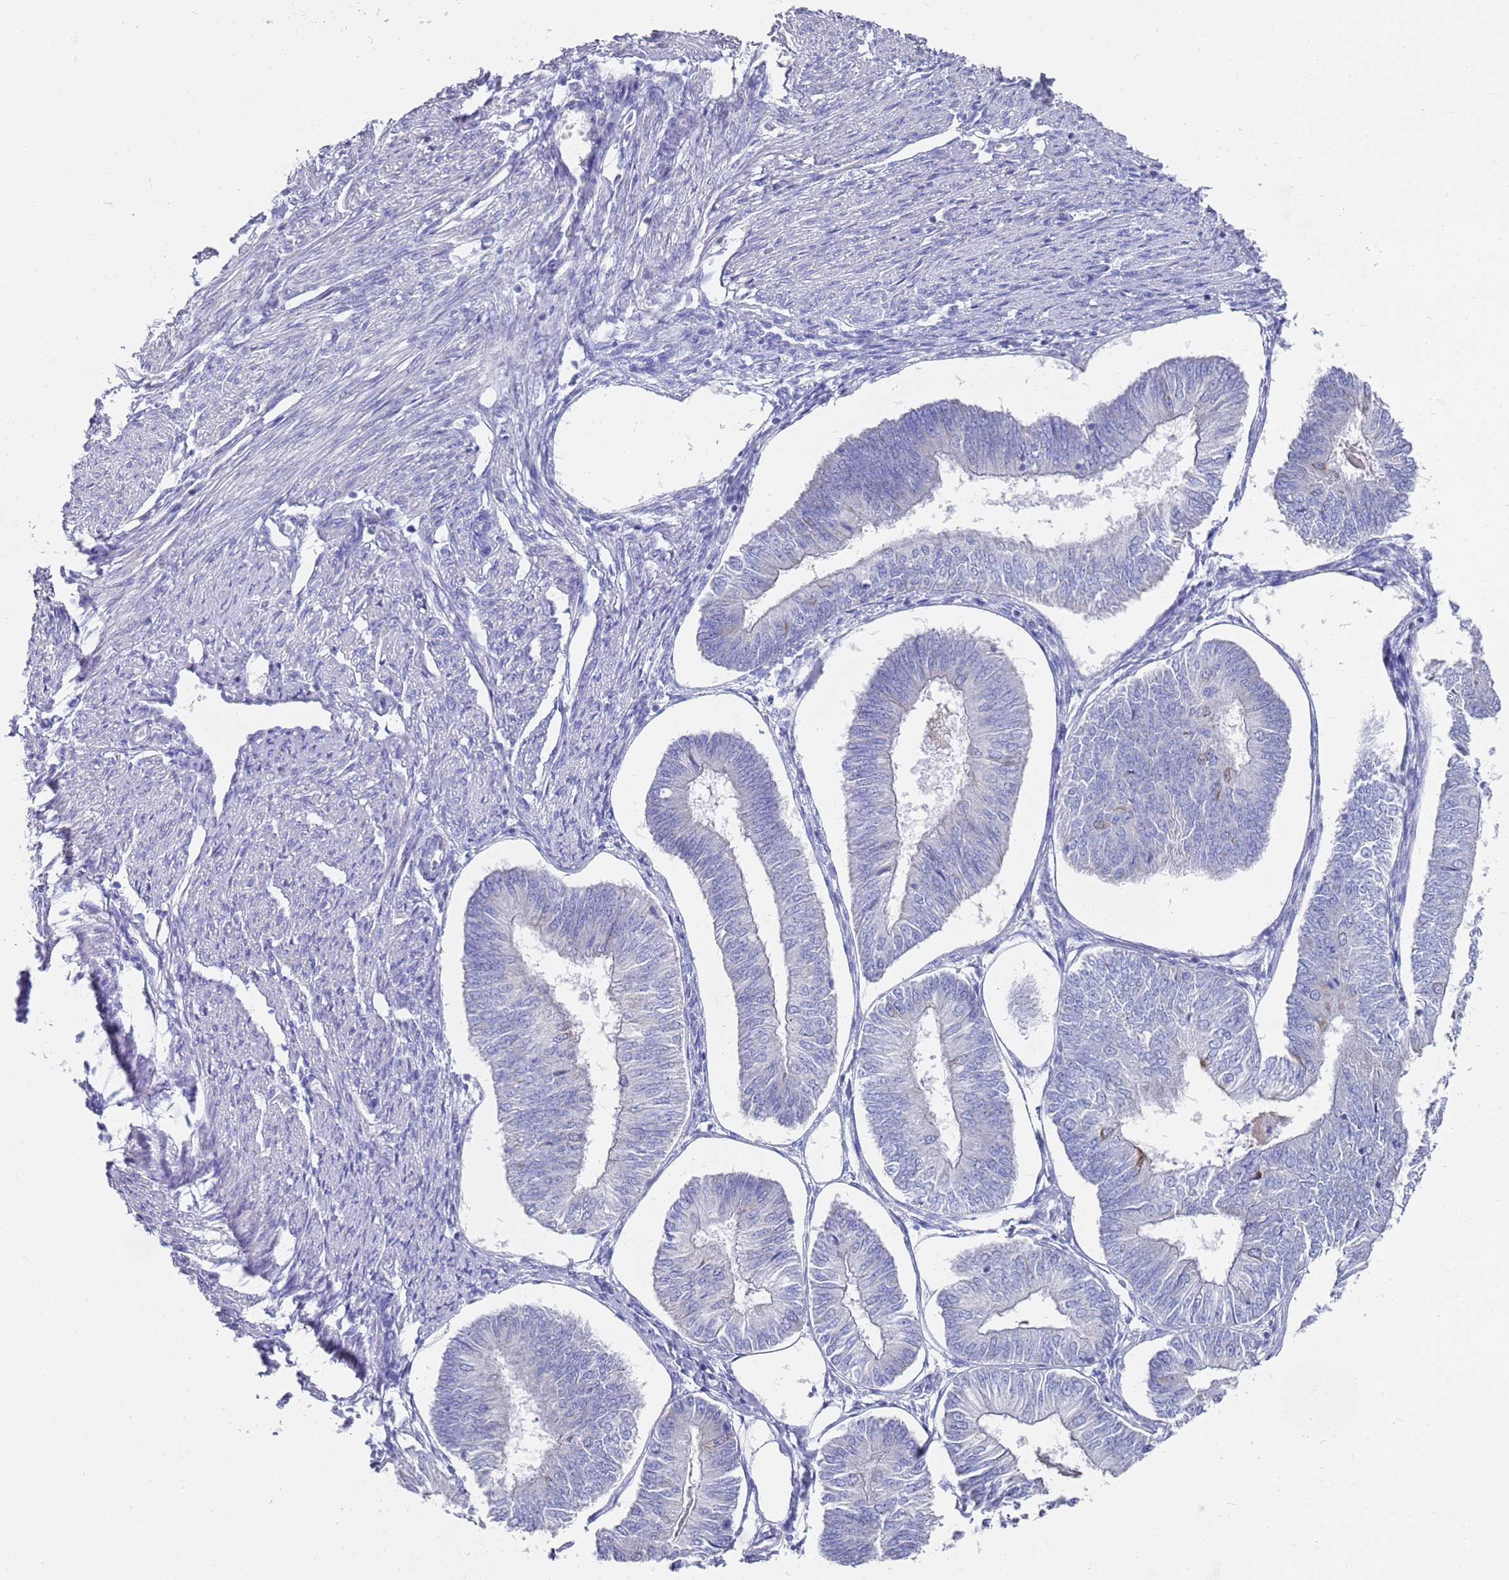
{"staining": {"intensity": "negative", "quantity": "none", "location": "none"}, "tissue": "endometrial cancer", "cell_type": "Tumor cells", "image_type": "cancer", "snomed": [{"axis": "morphology", "description": "Adenocarcinoma, NOS"}, {"axis": "topography", "description": "Endometrium"}], "caption": "Endometrial adenocarcinoma stained for a protein using immunohistochemistry (IHC) displays no positivity tumor cells.", "gene": "SCAPER", "patient": {"sex": "female", "age": 58}}